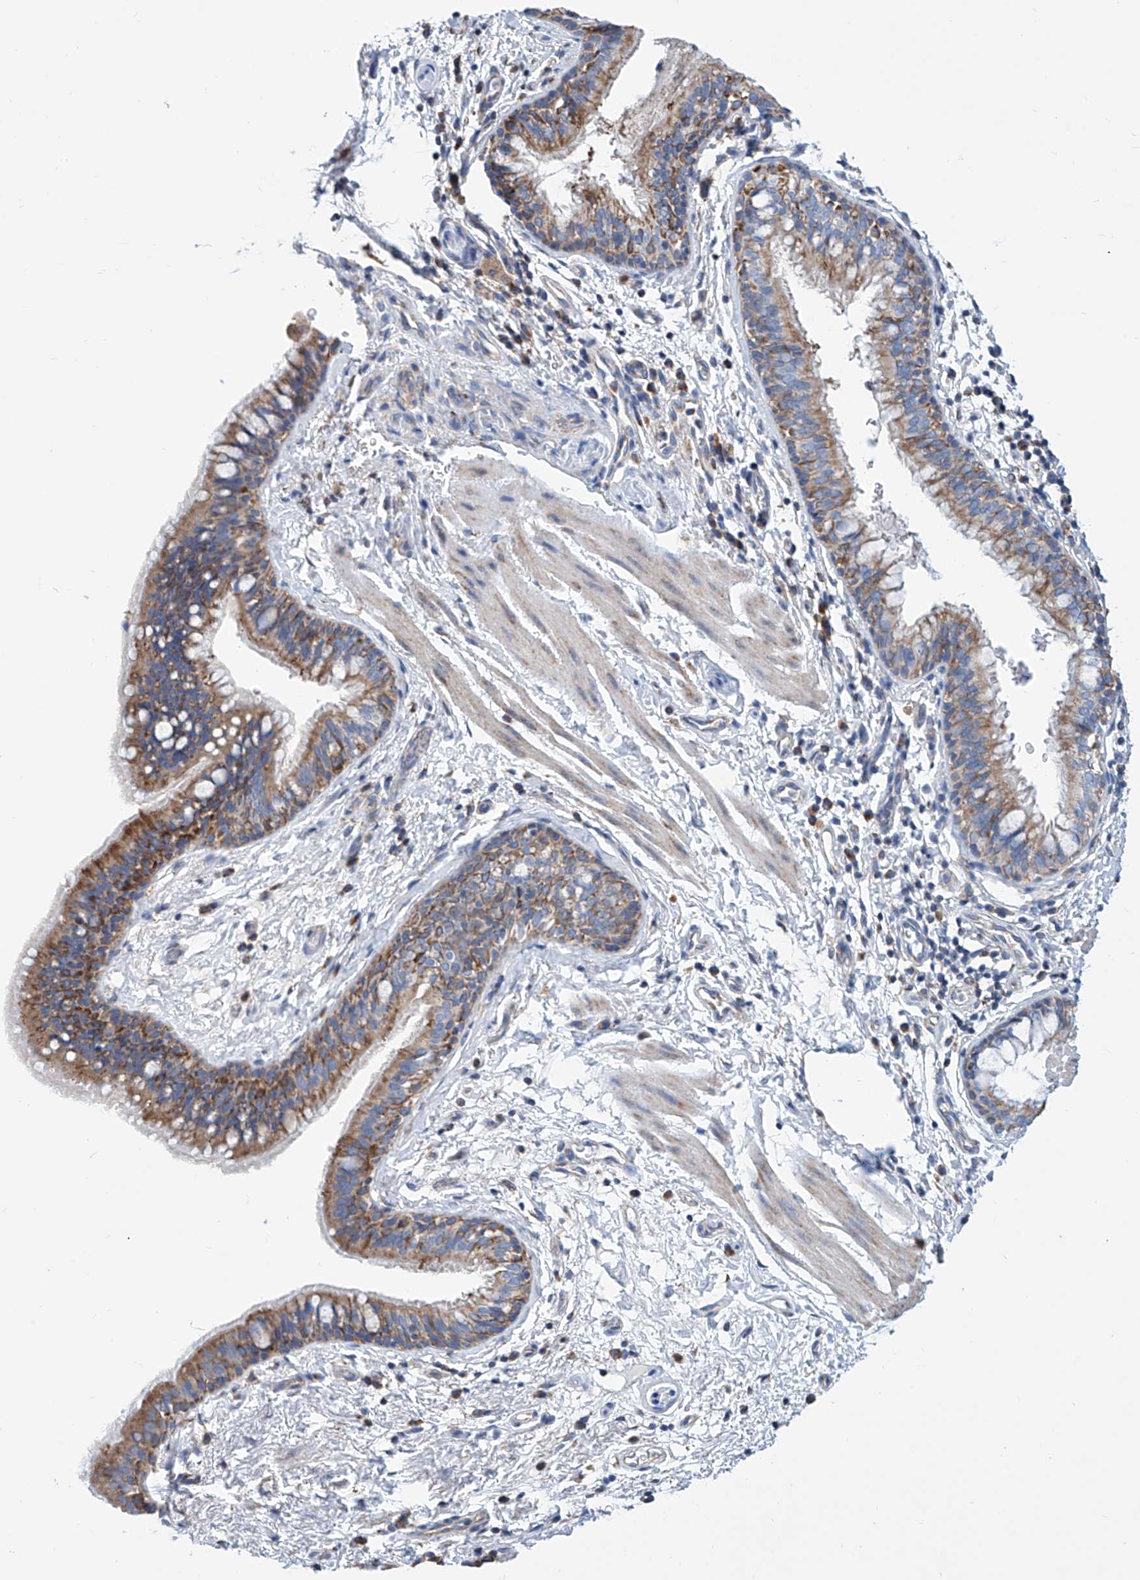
{"staining": {"intensity": "moderate", "quantity": ">75%", "location": "cytoplasmic/membranous"}, "tissue": "bronchus", "cell_type": "Respiratory epithelial cells", "image_type": "normal", "snomed": [{"axis": "morphology", "description": "Normal tissue, NOS"}, {"axis": "topography", "description": "Cartilage tissue"}, {"axis": "topography", "description": "Bronchus"}], "caption": "This micrograph shows IHC staining of unremarkable bronchus, with medium moderate cytoplasmic/membranous staining in approximately >75% of respiratory epithelial cells.", "gene": "MAD2L1", "patient": {"sex": "female", "age": 36}}